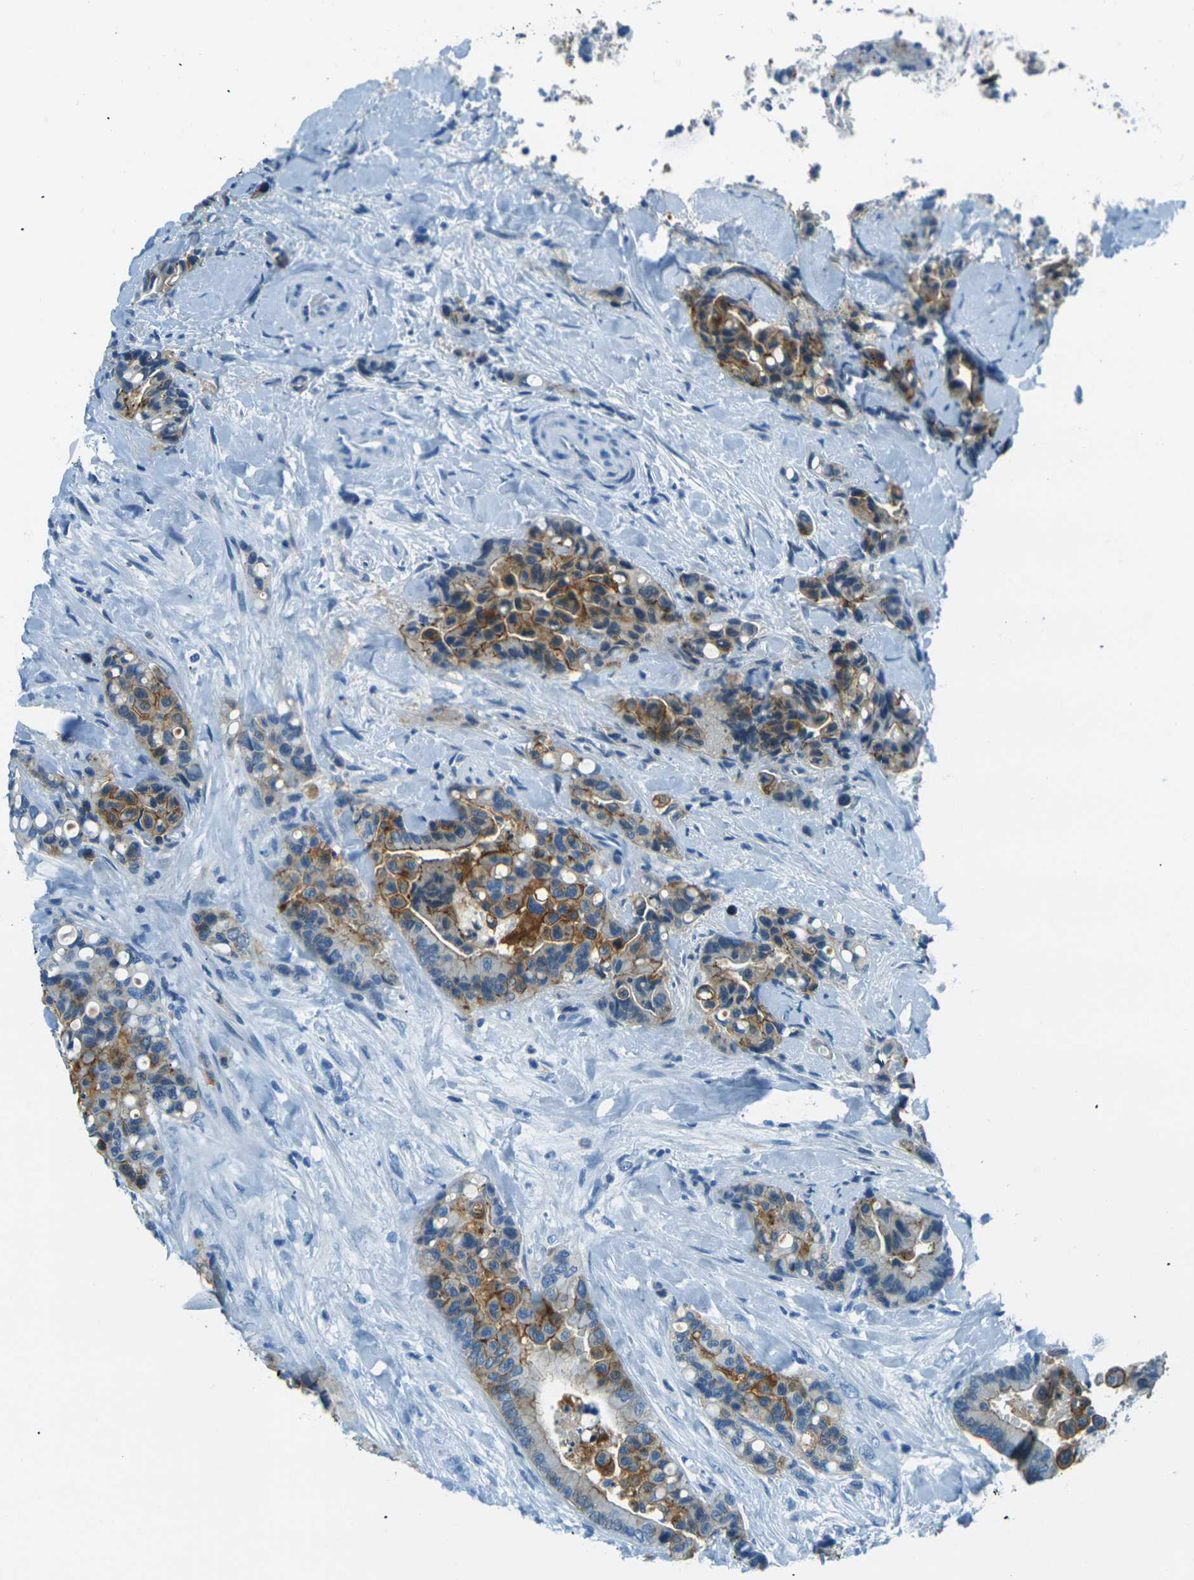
{"staining": {"intensity": "moderate", "quantity": ">75%", "location": "cytoplasmic/membranous"}, "tissue": "colorectal cancer", "cell_type": "Tumor cells", "image_type": "cancer", "snomed": [{"axis": "morphology", "description": "Normal tissue, NOS"}, {"axis": "morphology", "description": "Adenocarcinoma, NOS"}, {"axis": "topography", "description": "Colon"}], "caption": "Moderate cytoplasmic/membranous positivity for a protein is identified in approximately >75% of tumor cells of adenocarcinoma (colorectal) using immunohistochemistry (IHC).", "gene": "OCLN", "patient": {"sex": "male", "age": 82}}